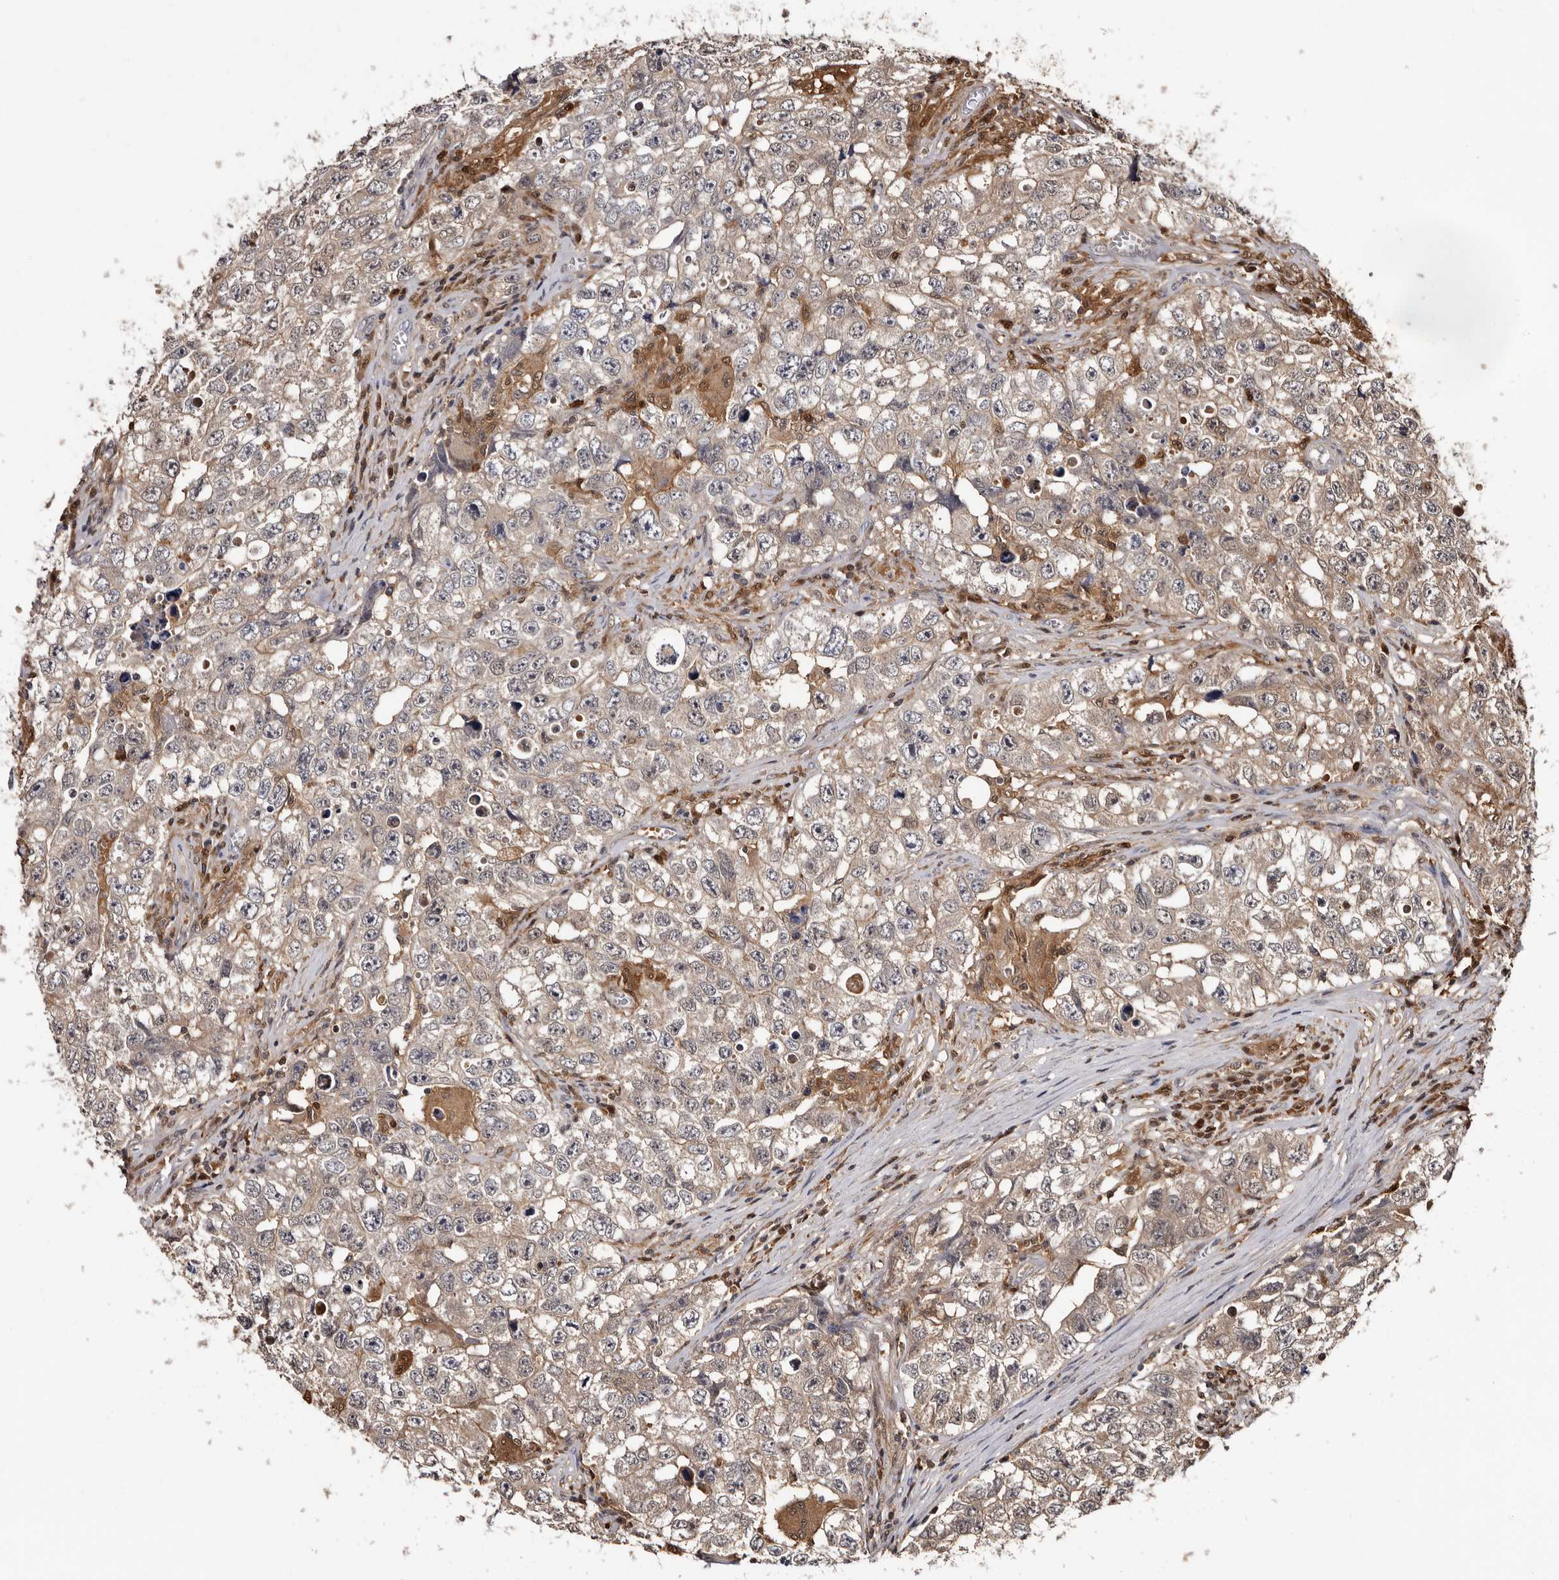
{"staining": {"intensity": "weak", "quantity": ">75%", "location": "cytoplasmic/membranous"}, "tissue": "testis cancer", "cell_type": "Tumor cells", "image_type": "cancer", "snomed": [{"axis": "morphology", "description": "Seminoma, NOS"}, {"axis": "morphology", "description": "Carcinoma, Embryonal, NOS"}, {"axis": "topography", "description": "Testis"}], "caption": "Seminoma (testis) tissue displays weak cytoplasmic/membranous staining in about >75% of tumor cells, visualized by immunohistochemistry.", "gene": "DNPH1", "patient": {"sex": "male", "age": 43}}